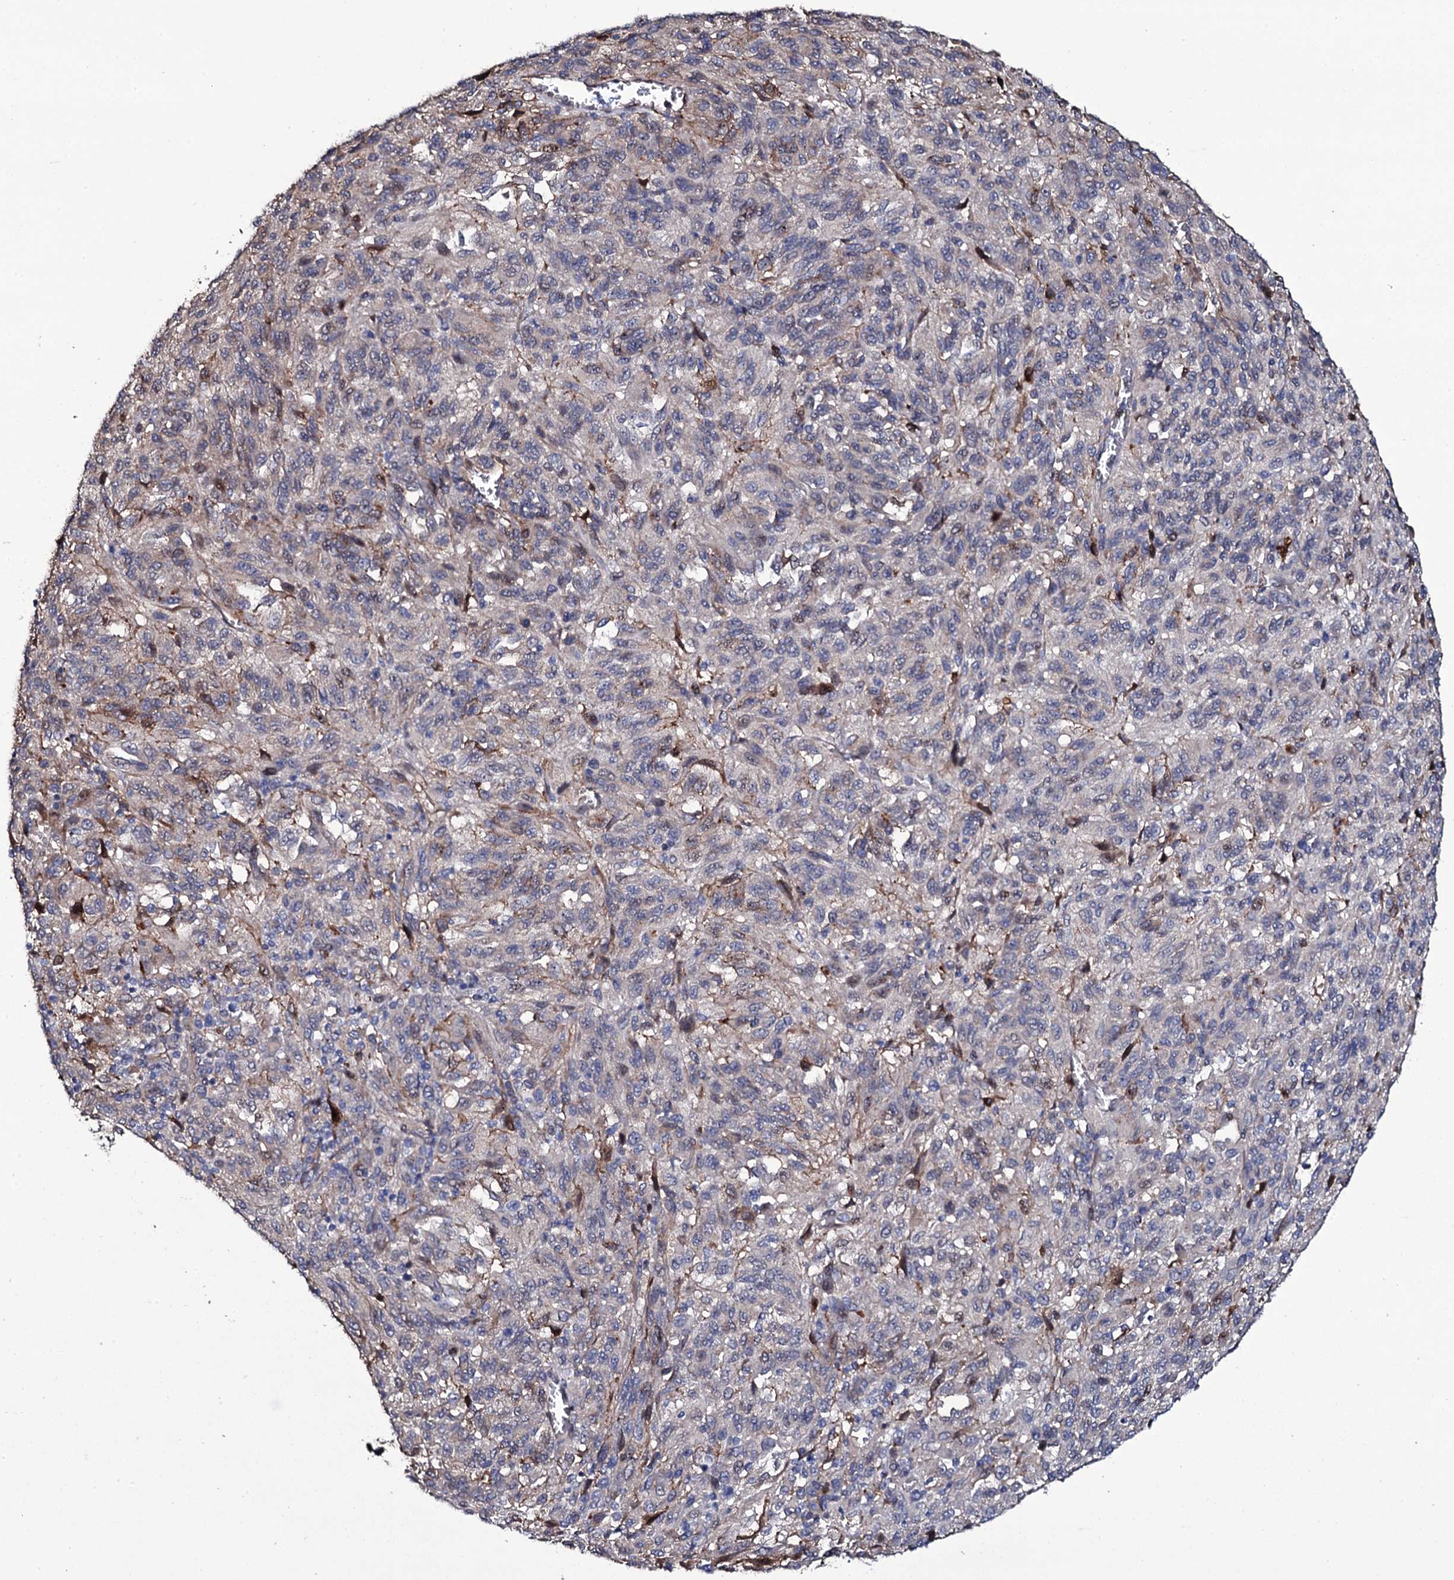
{"staining": {"intensity": "negative", "quantity": "none", "location": "none"}, "tissue": "melanoma", "cell_type": "Tumor cells", "image_type": "cancer", "snomed": [{"axis": "morphology", "description": "Malignant melanoma, Metastatic site"}, {"axis": "topography", "description": "Lung"}], "caption": "Immunohistochemistry photomicrograph of neoplastic tissue: human malignant melanoma (metastatic site) stained with DAB exhibits no significant protein staining in tumor cells. Brightfield microscopy of immunohistochemistry (IHC) stained with DAB (brown) and hematoxylin (blue), captured at high magnification.", "gene": "TTC23", "patient": {"sex": "male", "age": 64}}